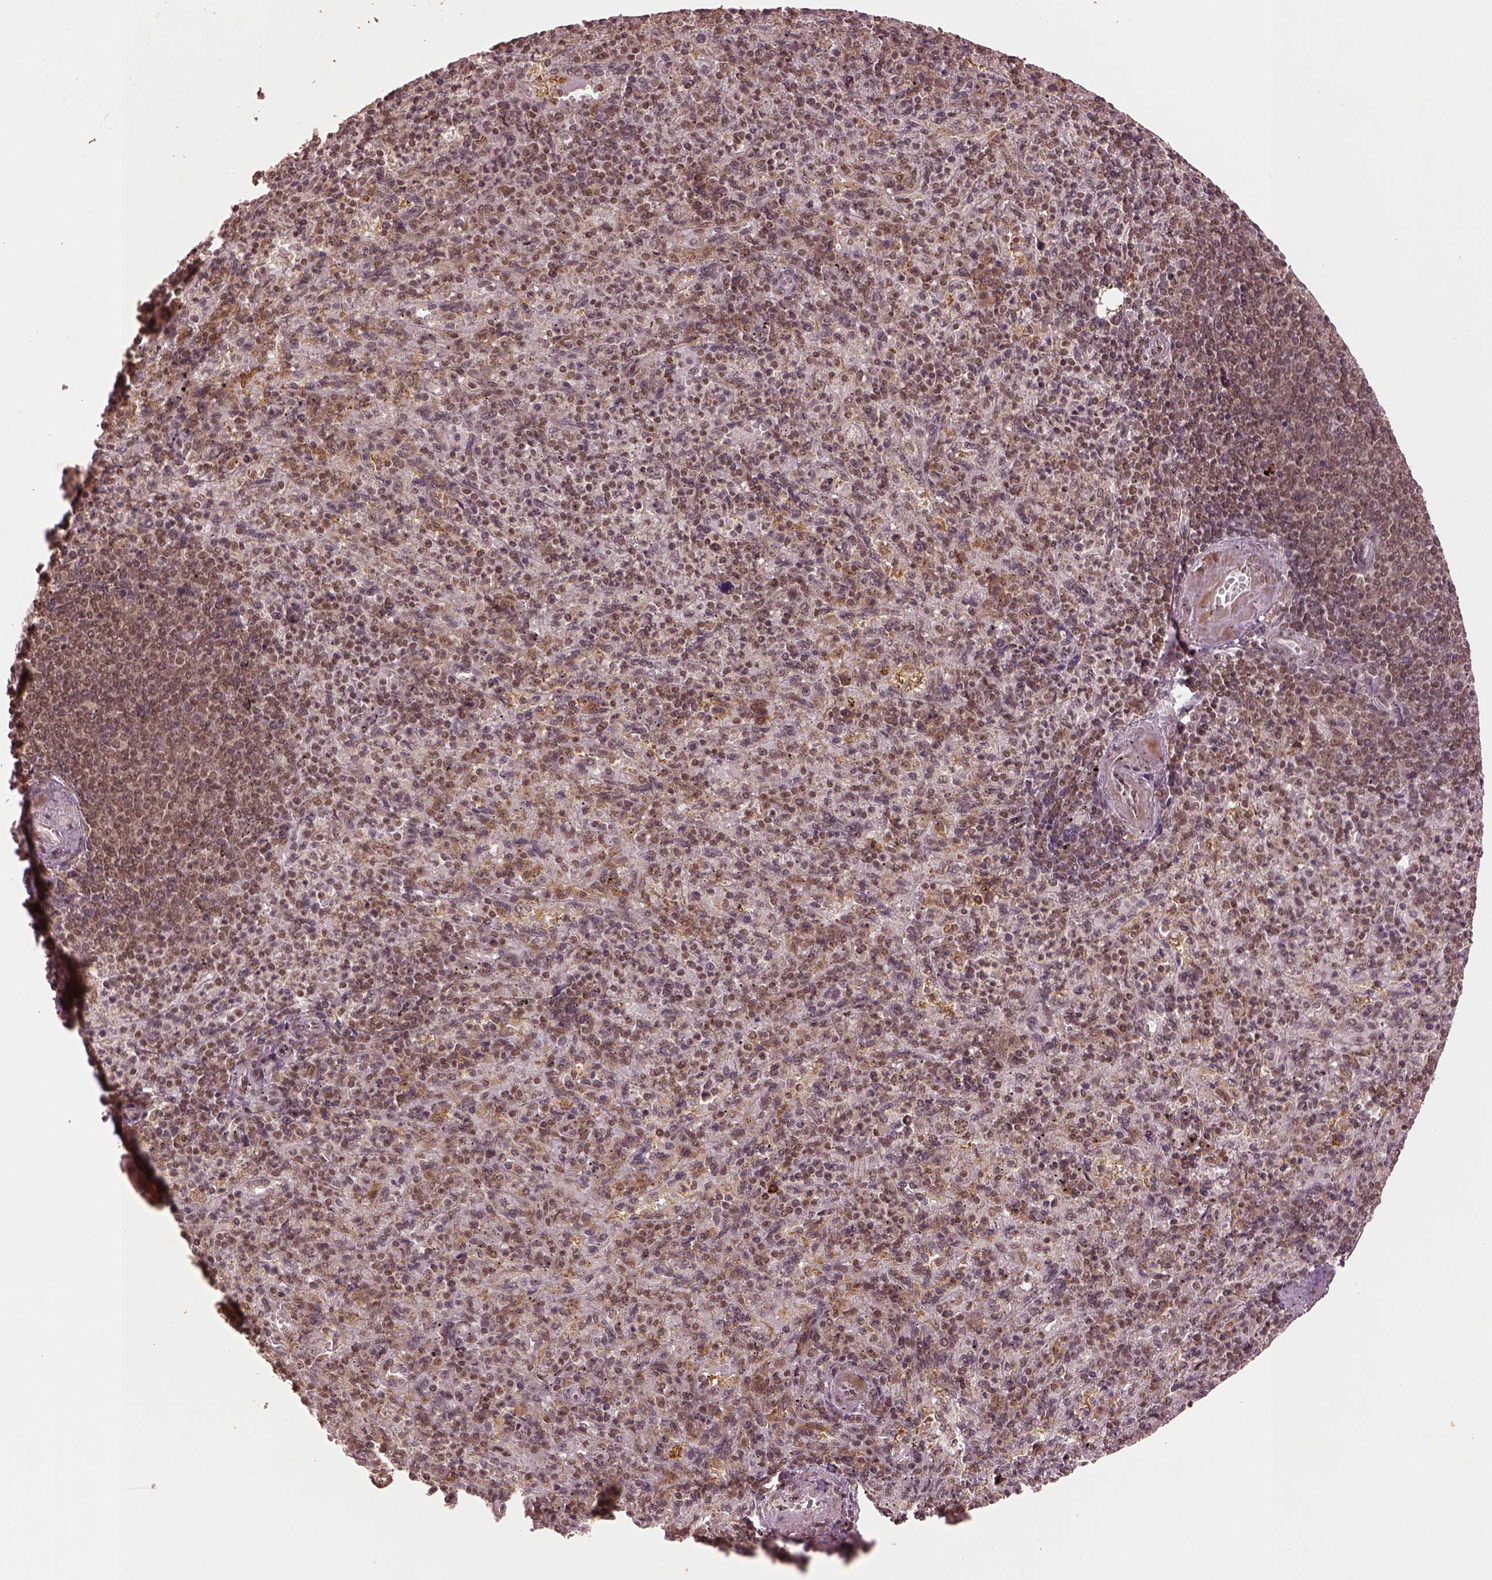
{"staining": {"intensity": "moderate", "quantity": ">75%", "location": "nuclear"}, "tissue": "spleen", "cell_type": "Cells in red pulp", "image_type": "normal", "snomed": [{"axis": "morphology", "description": "Normal tissue, NOS"}, {"axis": "topography", "description": "Spleen"}], "caption": "Immunohistochemistry (DAB (3,3'-diaminobenzidine)) staining of benign spleen demonstrates moderate nuclear protein positivity in approximately >75% of cells in red pulp.", "gene": "BRD9", "patient": {"sex": "female", "age": 74}}